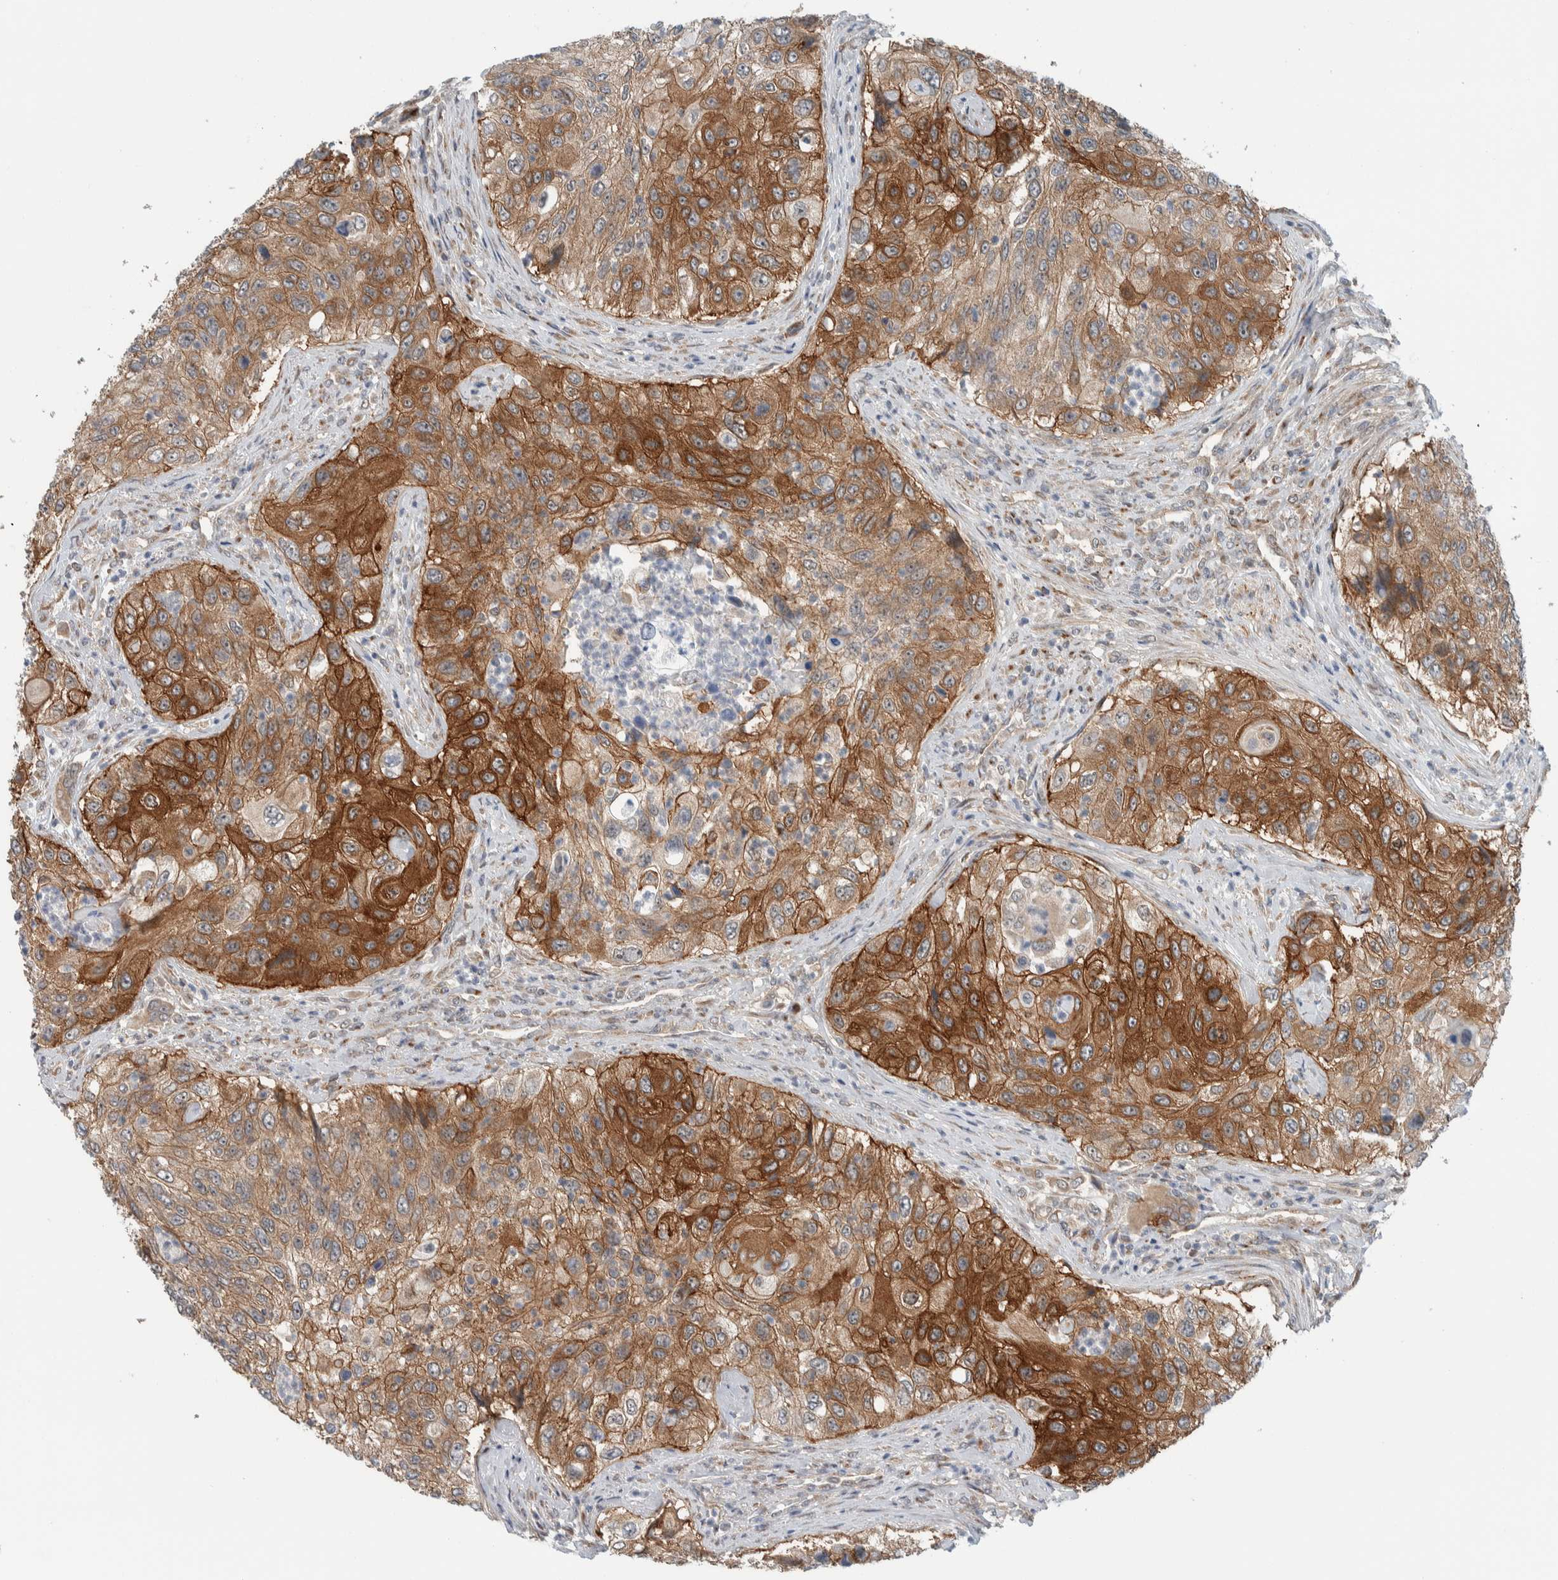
{"staining": {"intensity": "strong", "quantity": ">75%", "location": "cytoplasmic/membranous"}, "tissue": "urothelial cancer", "cell_type": "Tumor cells", "image_type": "cancer", "snomed": [{"axis": "morphology", "description": "Urothelial carcinoma, High grade"}, {"axis": "topography", "description": "Urinary bladder"}], "caption": "Protein expression by immunohistochemistry exhibits strong cytoplasmic/membranous positivity in approximately >75% of tumor cells in urothelial cancer.", "gene": "RERE", "patient": {"sex": "female", "age": 60}}